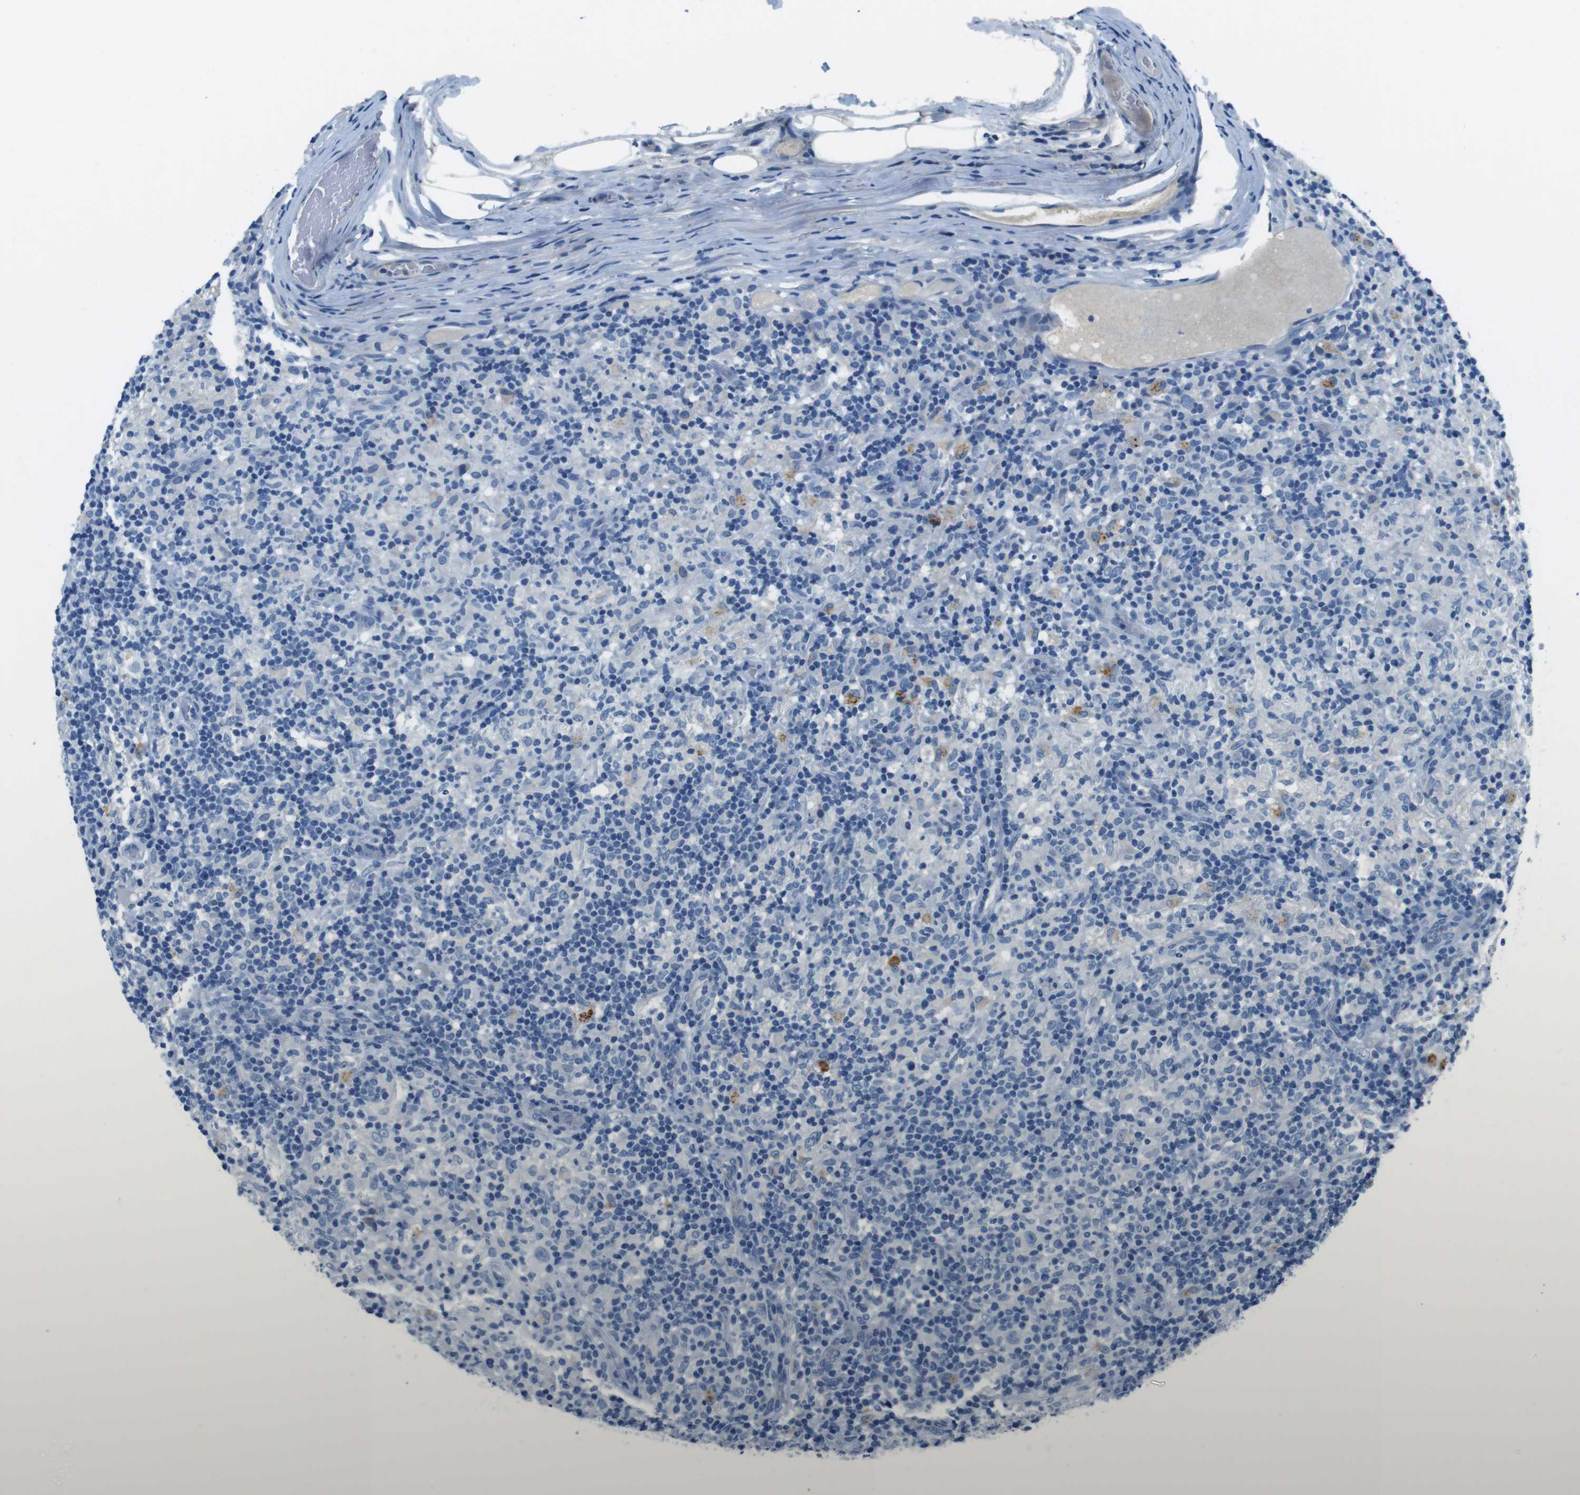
{"staining": {"intensity": "negative", "quantity": "none", "location": "none"}, "tissue": "lymphoma", "cell_type": "Tumor cells", "image_type": "cancer", "snomed": [{"axis": "morphology", "description": "Hodgkin's disease, NOS"}, {"axis": "topography", "description": "Lymph node"}], "caption": "The histopathology image displays no staining of tumor cells in lymphoma.", "gene": "TULP3", "patient": {"sex": "male", "age": 70}}